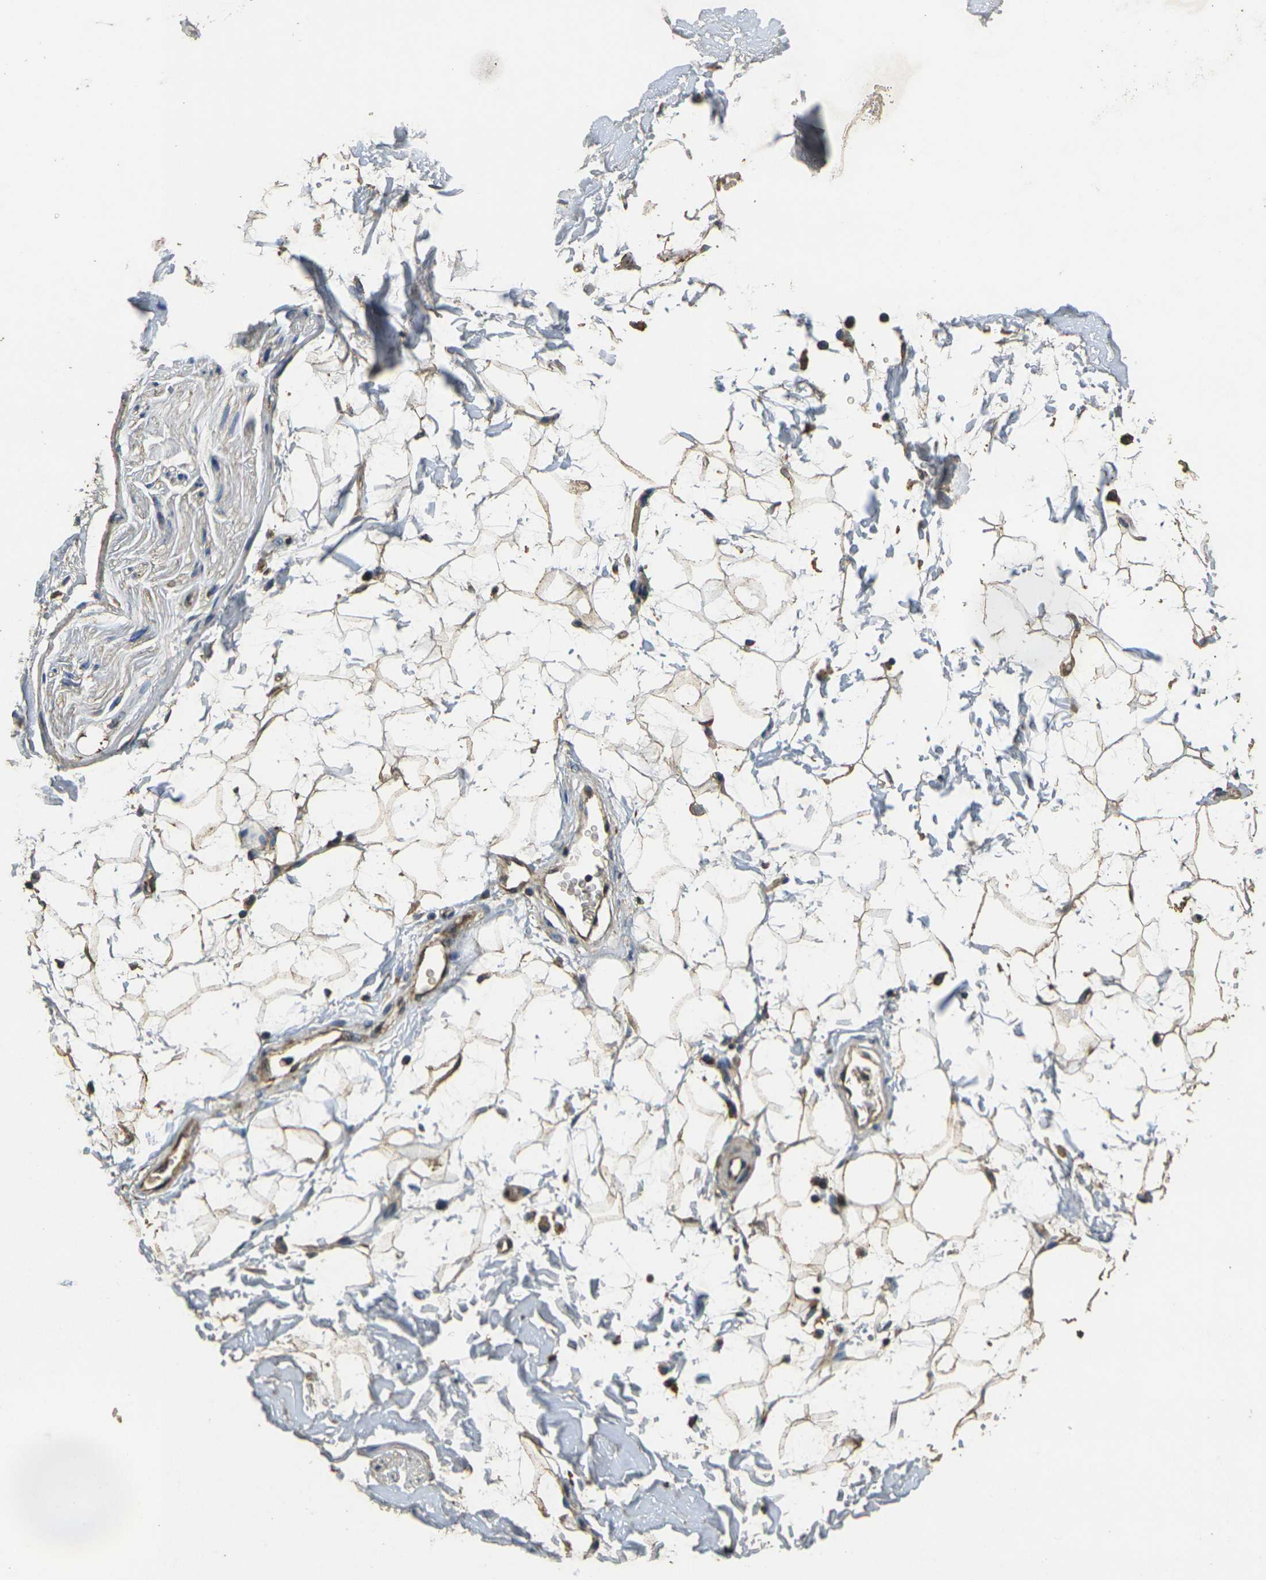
{"staining": {"intensity": "moderate", "quantity": ">75%", "location": "cytoplasmic/membranous"}, "tissue": "adipose tissue", "cell_type": "Adipocytes", "image_type": "normal", "snomed": [{"axis": "morphology", "description": "Normal tissue, NOS"}, {"axis": "topography", "description": "Soft tissue"}], "caption": "Protein staining of unremarkable adipose tissue reveals moderate cytoplasmic/membranous expression in about >75% of adipocytes.", "gene": "MAPK11", "patient": {"sex": "male", "age": 72}}